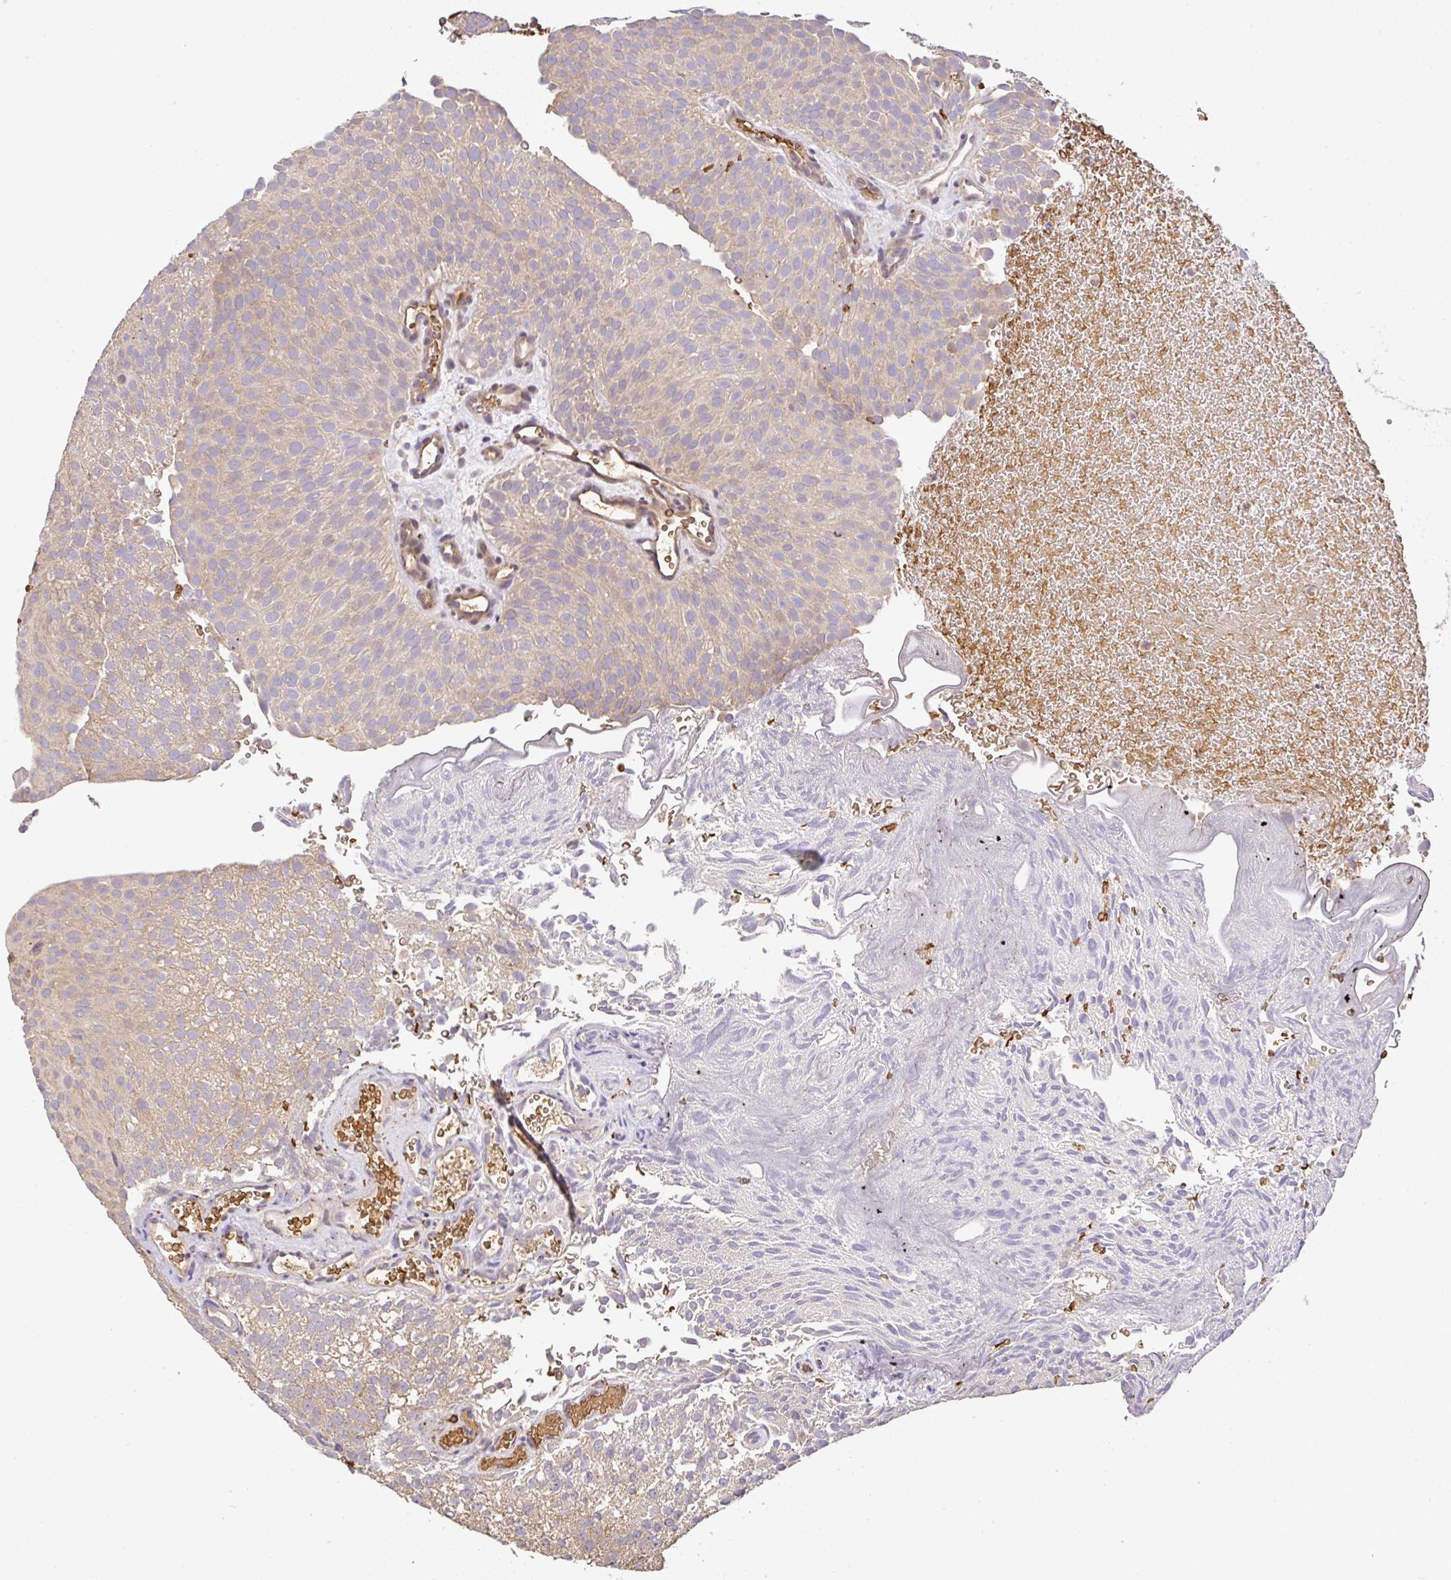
{"staining": {"intensity": "weak", "quantity": "25%-75%", "location": "cytoplasmic/membranous"}, "tissue": "urothelial cancer", "cell_type": "Tumor cells", "image_type": "cancer", "snomed": [{"axis": "morphology", "description": "Urothelial carcinoma, Low grade"}, {"axis": "topography", "description": "Urinary bladder"}], "caption": "Immunohistochemical staining of urothelial carcinoma (low-grade) demonstrates weak cytoplasmic/membranous protein positivity in about 25%-75% of tumor cells.", "gene": "C1QTNF9B", "patient": {"sex": "male", "age": 78}}